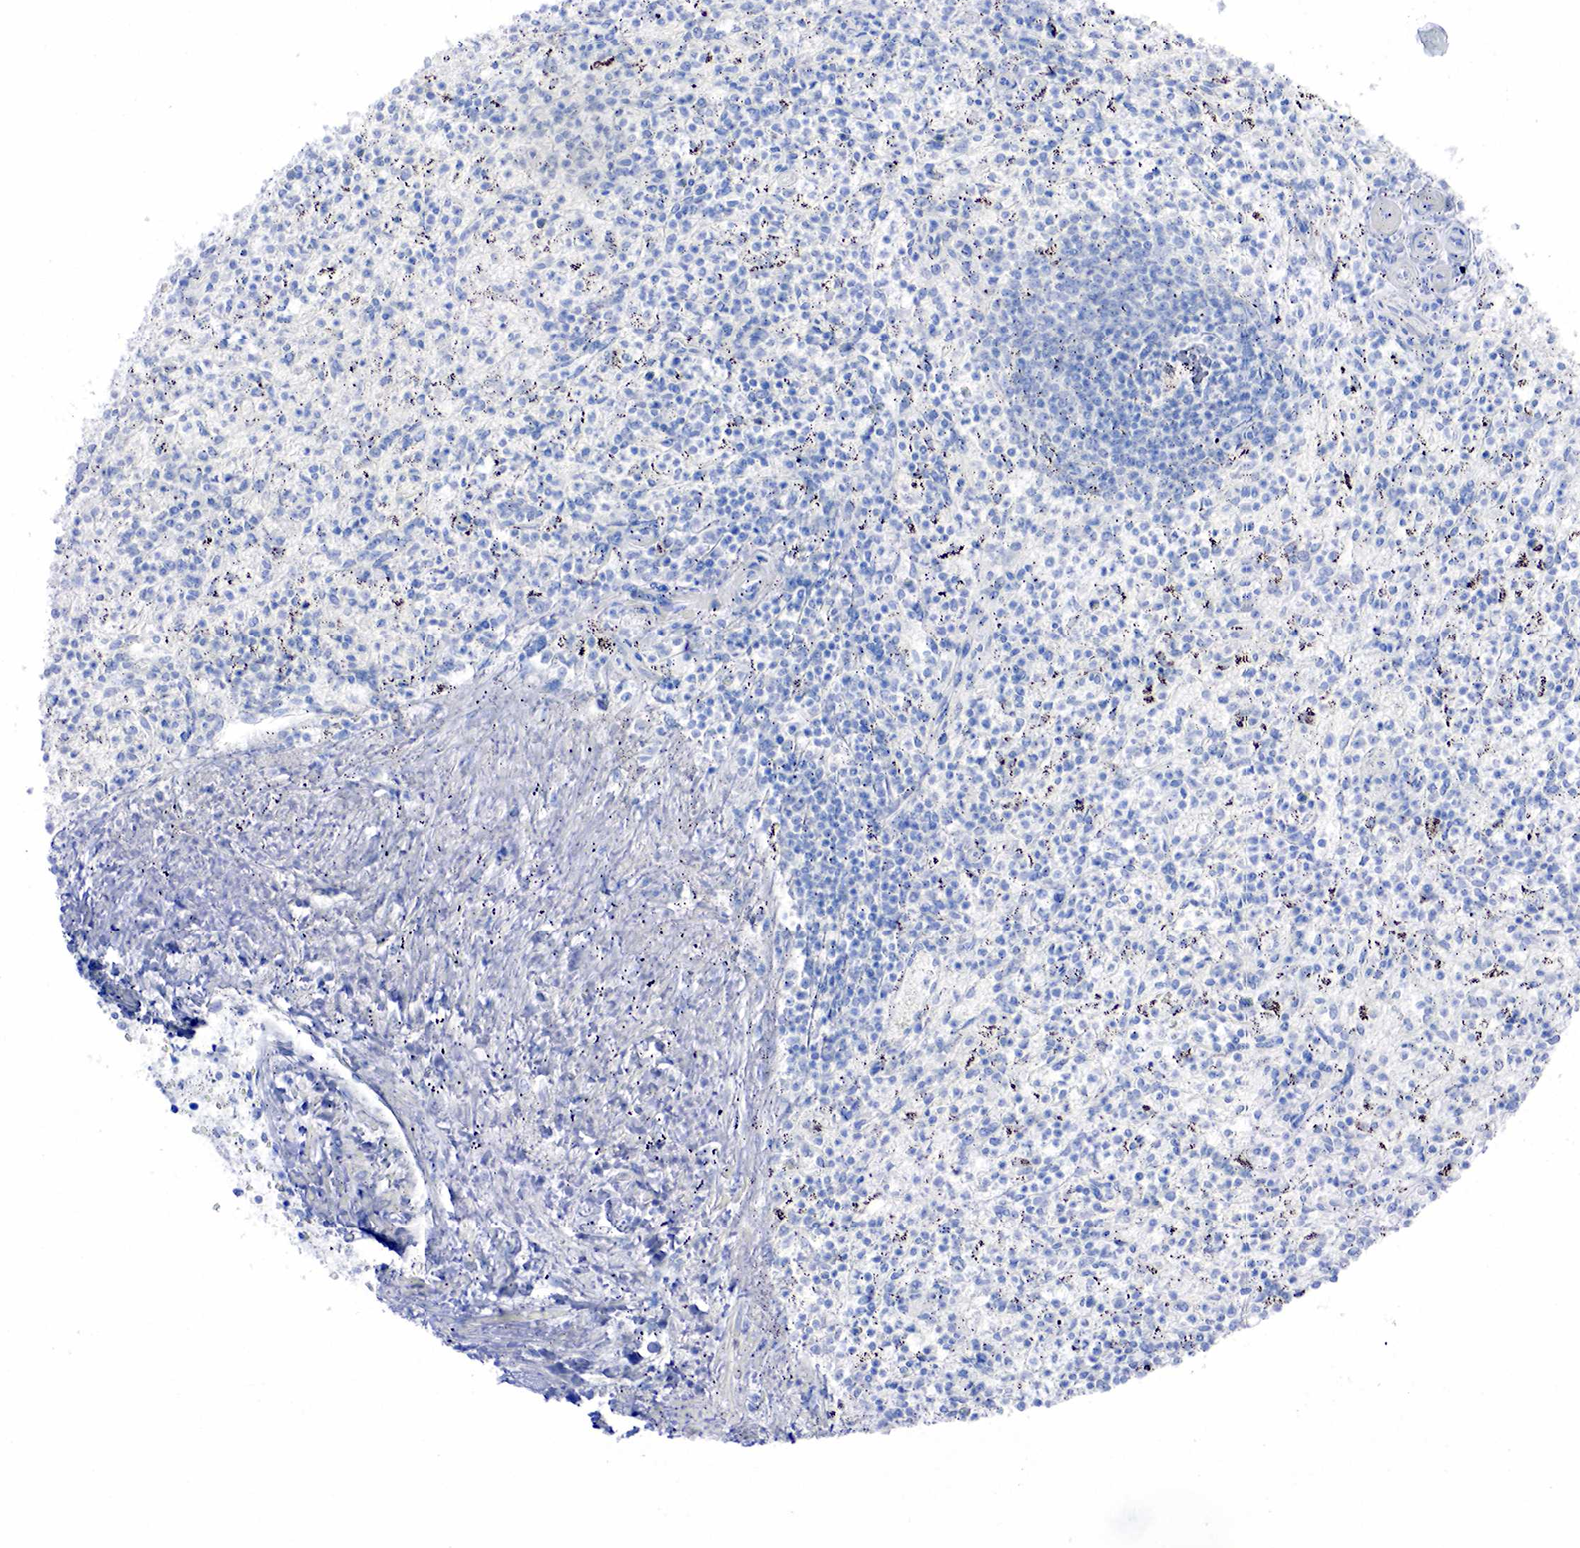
{"staining": {"intensity": "negative", "quantity": "none", "location": "none"}, "tissue": "spleen", "cell_type": "Cells in red pulp", "image_type": "normal", "snomed": [{"axis": "morphology", "description": "Normal tissue, NOS"}, {"axis": "topography", "description": "Spleen"}], "caption": "Immunohistochemistry (IHC) micrograph of normal spleen: spleen stained with DAB (3,3'-diaminobenzidine) displays no significant protein staining in cells in red pulp.", "gene": "ESR1", "patient": {"sex": "male", "age": 72}}